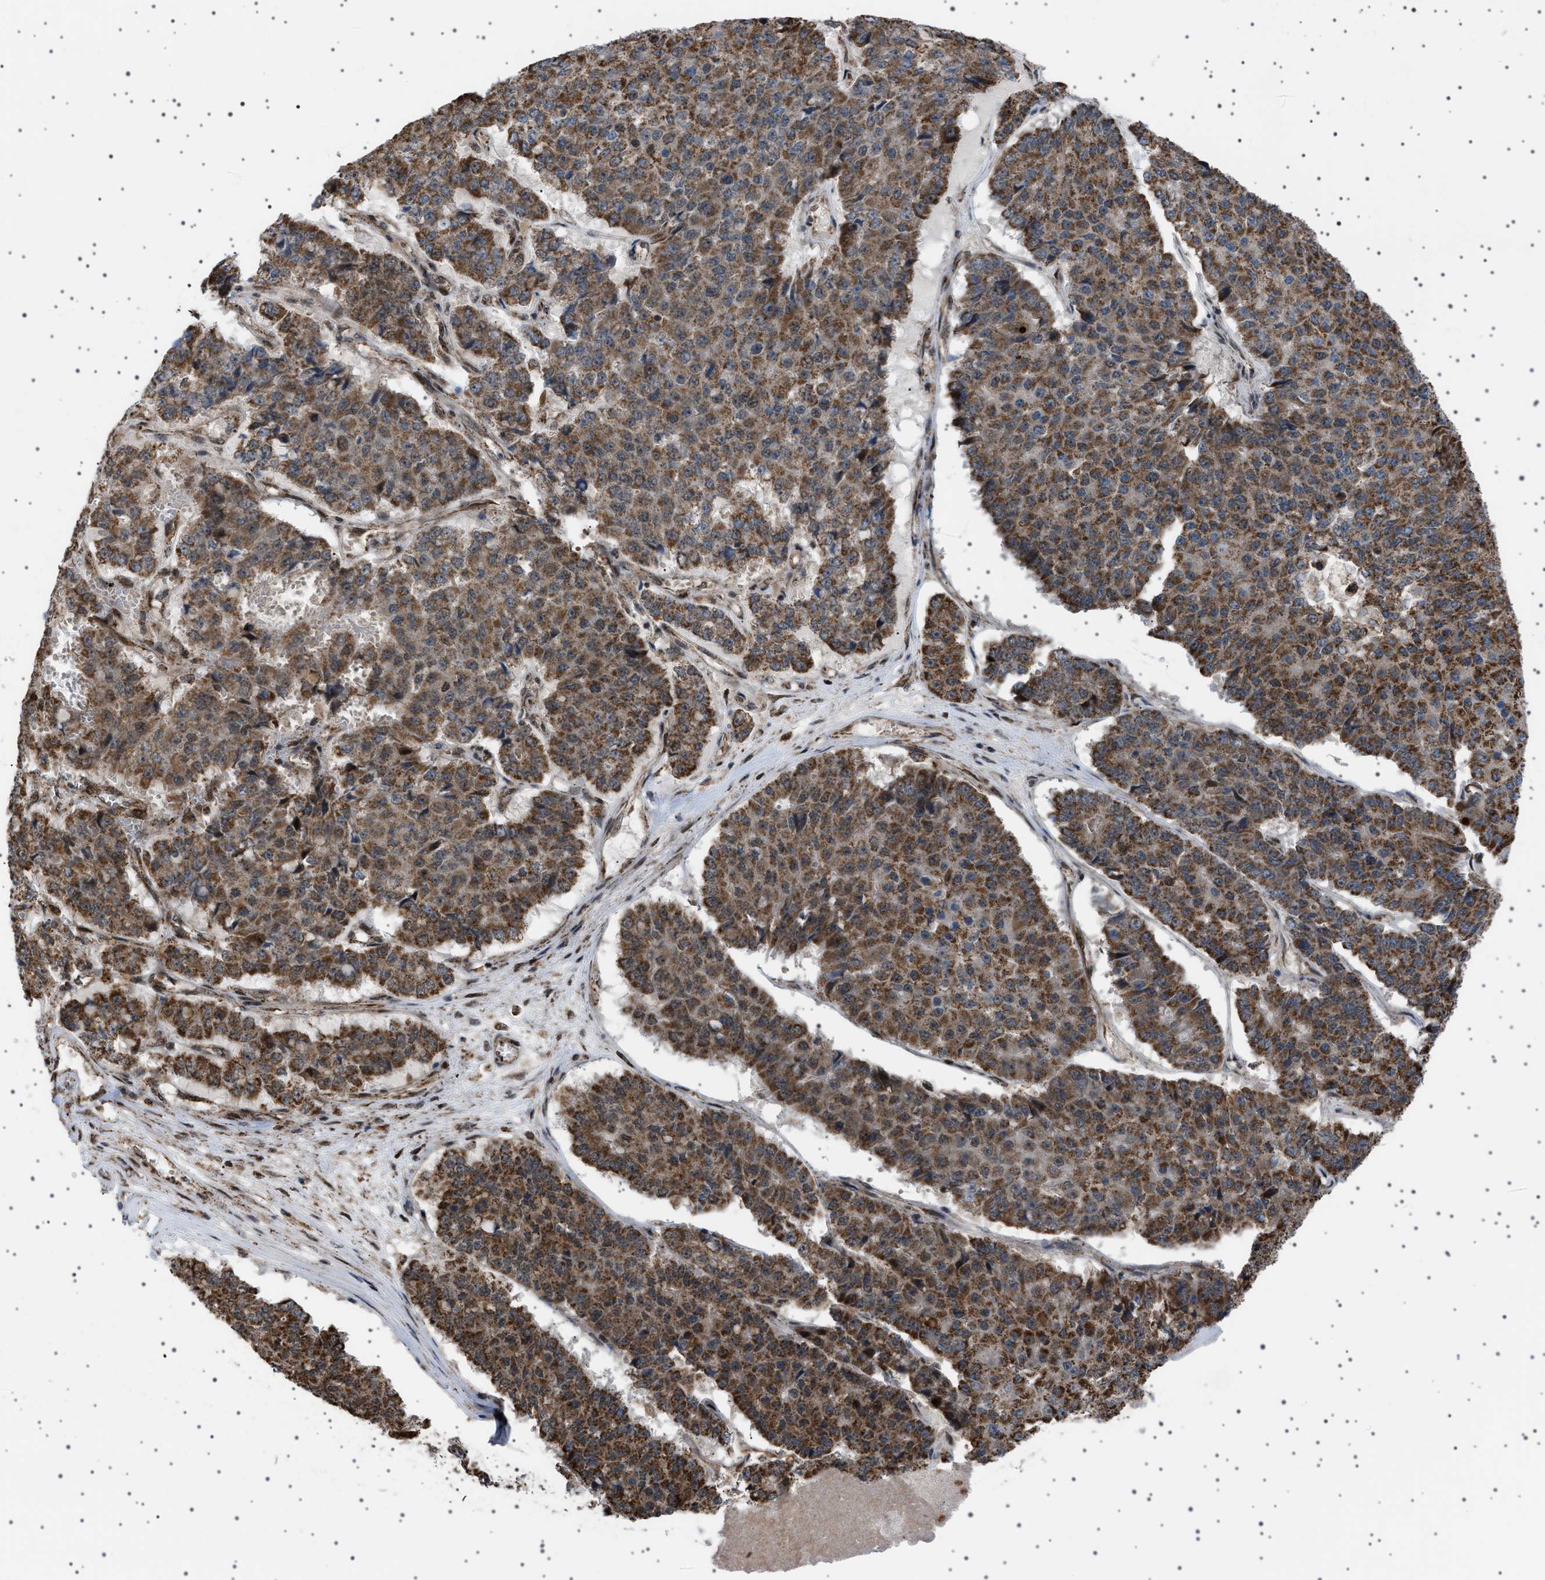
{"staining": {"intensity": "moderate", "quantity": ">75%", "location": "cytoplasmic/membranous"}, "tissue": "pancreatic cancer", "cell_type": "Tumor cells", "image_type": "cancer", "snomed": [{"axis": "morphology", "description": "Adenocarcinoma, NOS"}, {"axis": "topography", "description": "Pancreas"}], "caption": "Adenocarcinoma (pancreatic) stained with a protein marker shows moderate staining in tumor cells.", "gene": "MELK", "patient": {"sex": "male", "age": 50}}